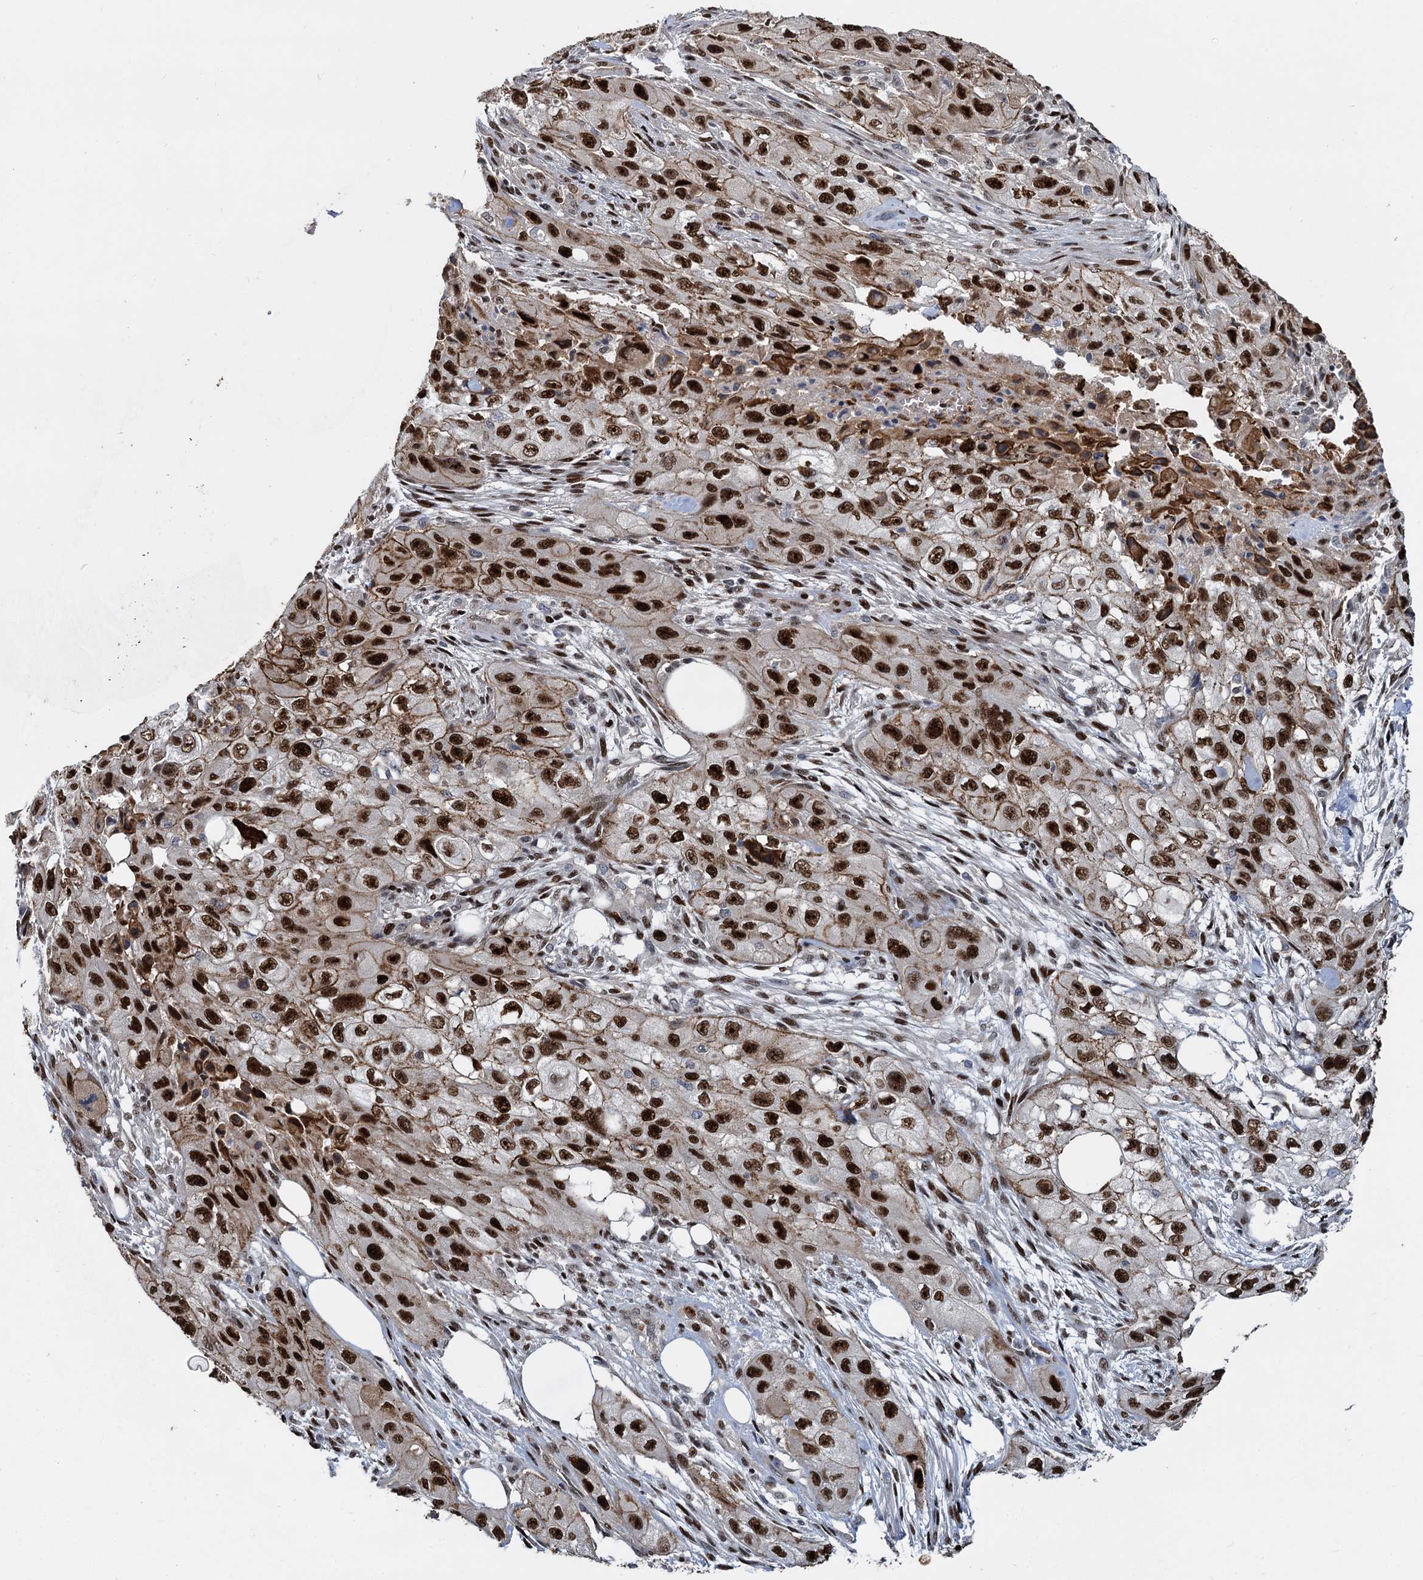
{"staining": {"intensity": "strong", "quantity": ">75%", "location": "cytoplasmic/membranous,nuclear"}, "tissue": "skin cancer", "cell_type": "Tumor cells", "image_type": "cancer", "snomed": [{"axis": "morphology", "description": "Squamous cell carcinoma, NOS"}, {"axis": "topography", "description": "Skin"}, {"axis": "topography", "description": "Subcutis"}], "caption": "Immunohistochemistry (IHC) (DAB) staining of skin squamous cell carcinoma exhibits strong cytoplasmic/membranous and nuclear protein staining in approximately >75% of tumor cells.", "gene": "ANKRD49", "patient": {"sex": "male", "age": 73}}